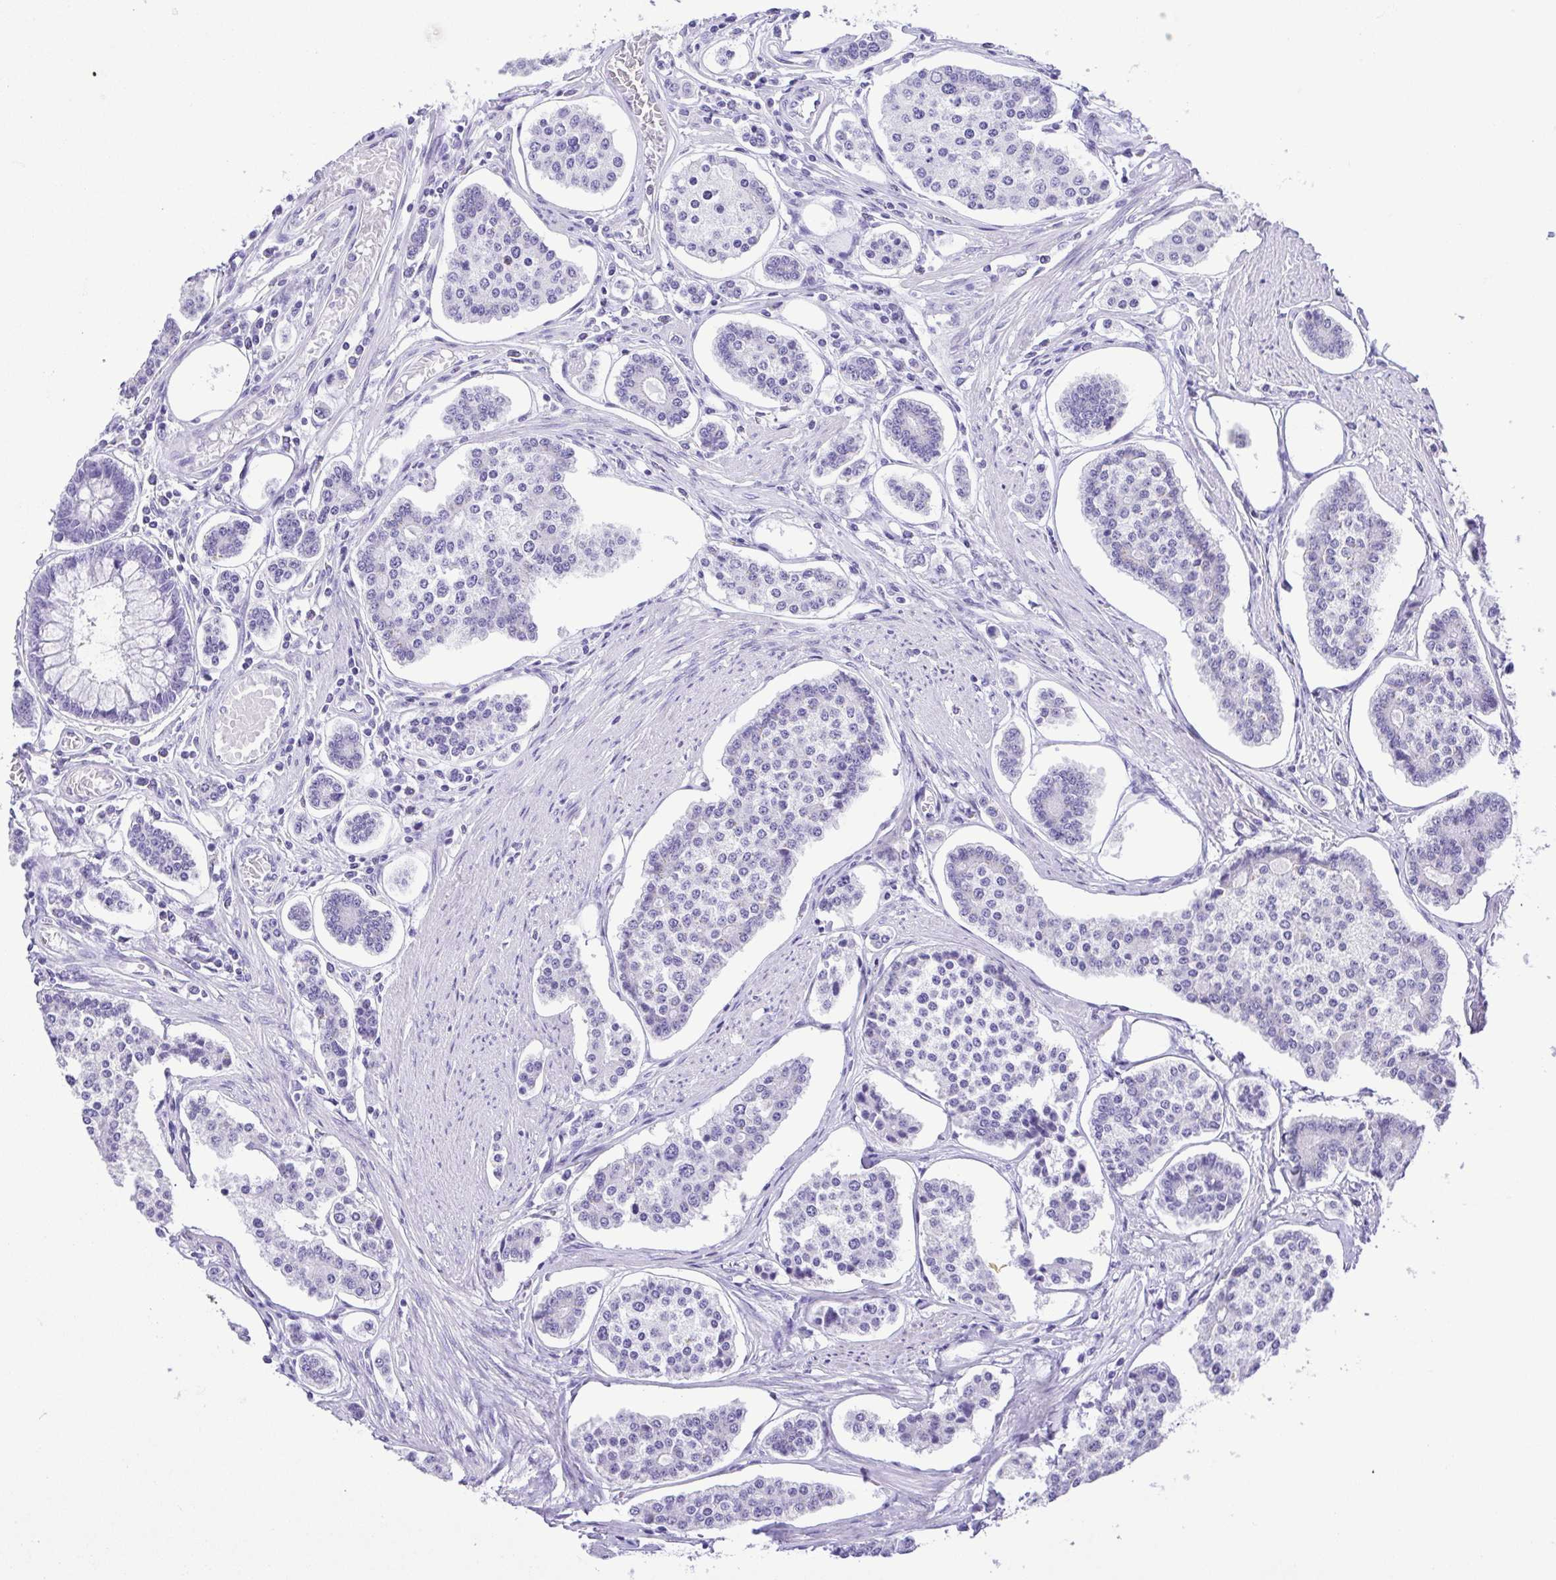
{"staining": {"intensity": "negative", "quantity": "none", "location": "none"}, "tissue": "carcinoid", "cell_type": "Tumor cells", "image_type": "cancer", "snomed": [{"axis": "morphology", "description": "Carcinoid, malignant, NOS"}, {"axis": "topography", "description": "Small intestine"}], "caption": "Tumor cells show no significant expression in carcinoid.", "gene": "CDSN", "patient": {"sex": "female", "age": 65}}